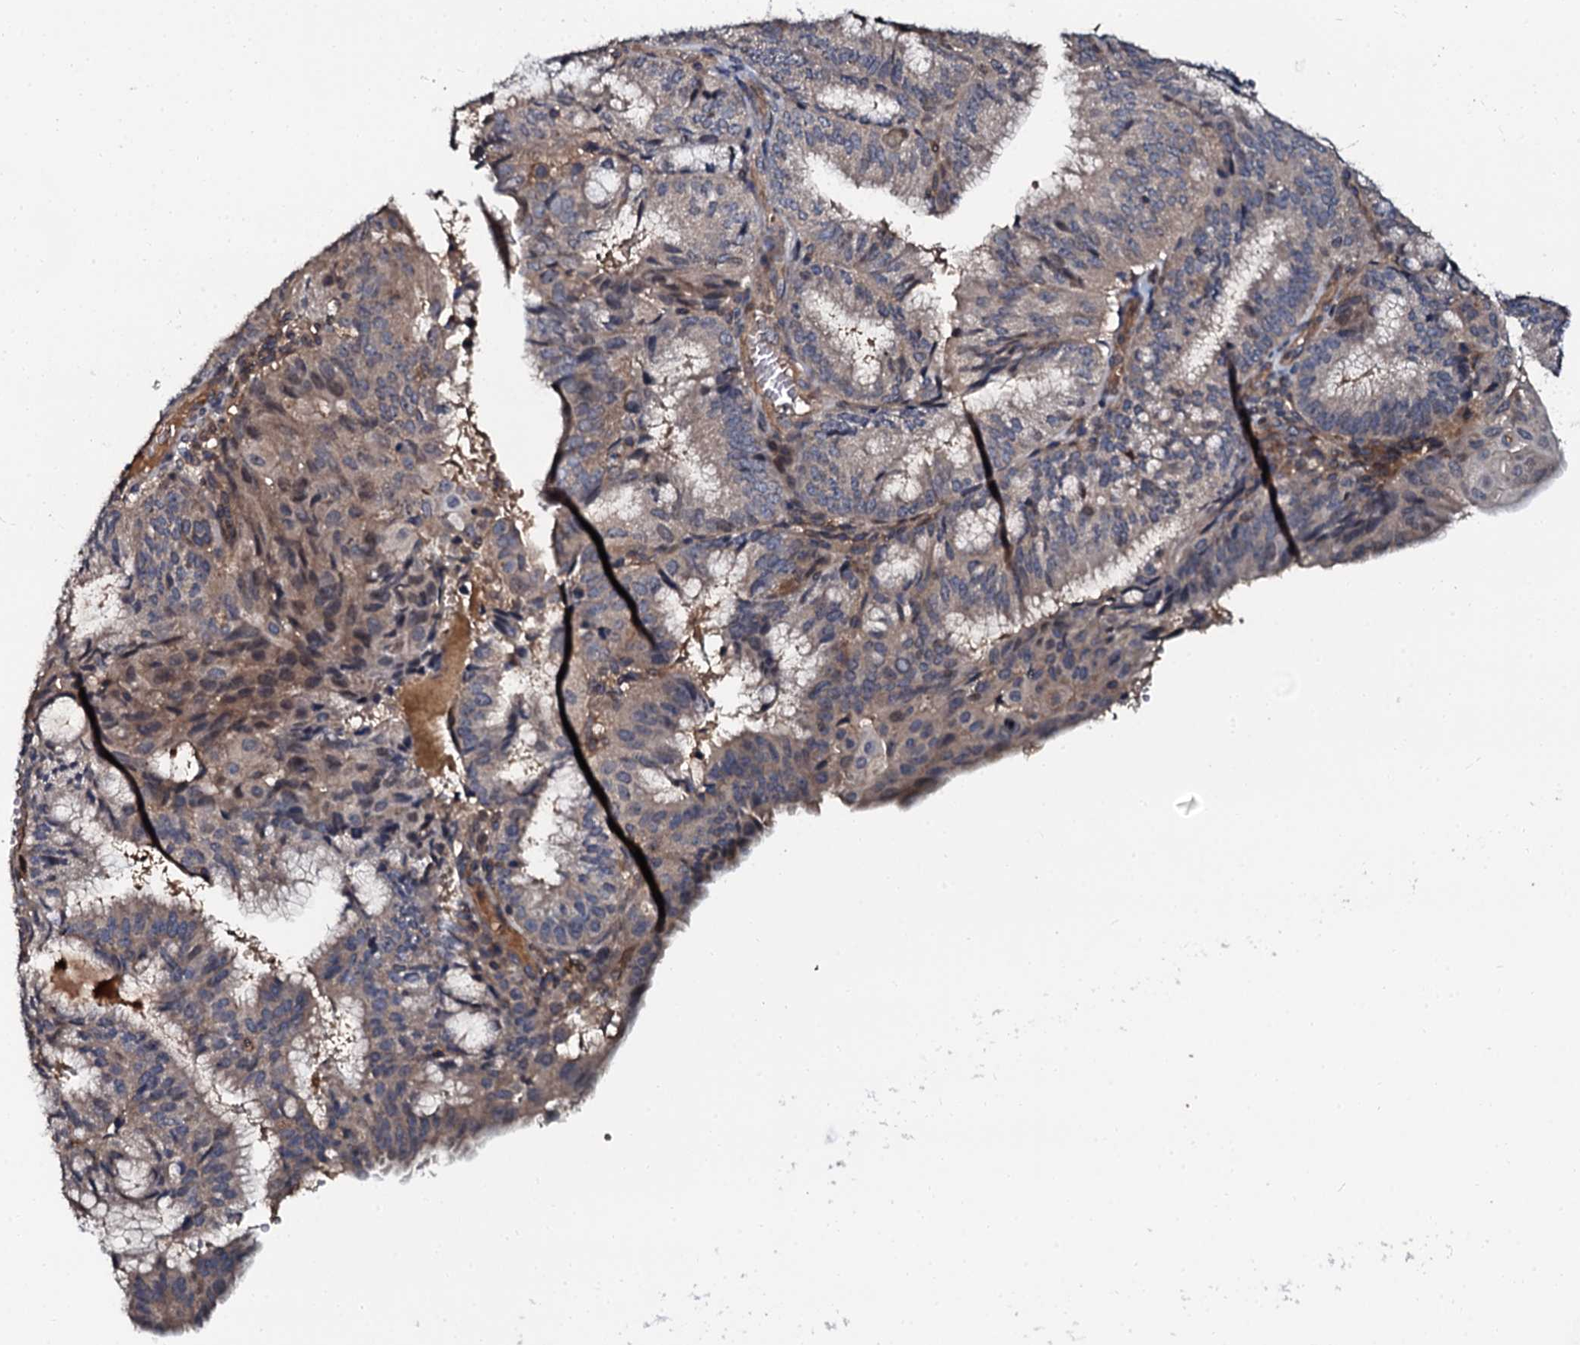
{"staining": {"intensity": "weak", "quantity": "<25%", "location": "cytoplasmic/membranous"}, "tissue": "endometrial cancer", "cell_type": "Tumor cells", "image_type": "cancer", "snomed": [{"axis": "morphology", "description": "Adenocarcinoma, NOS"}, {"axis": "topography", "description": "Endometrium"}], "caption": "An immunohistochemistry photomicrograph of endometrial cancer is shown. There is no staining in tumor cells of endometrial cancer.", "gene": "N4BP1", "patient": {"sex": "female", "age": 49}}